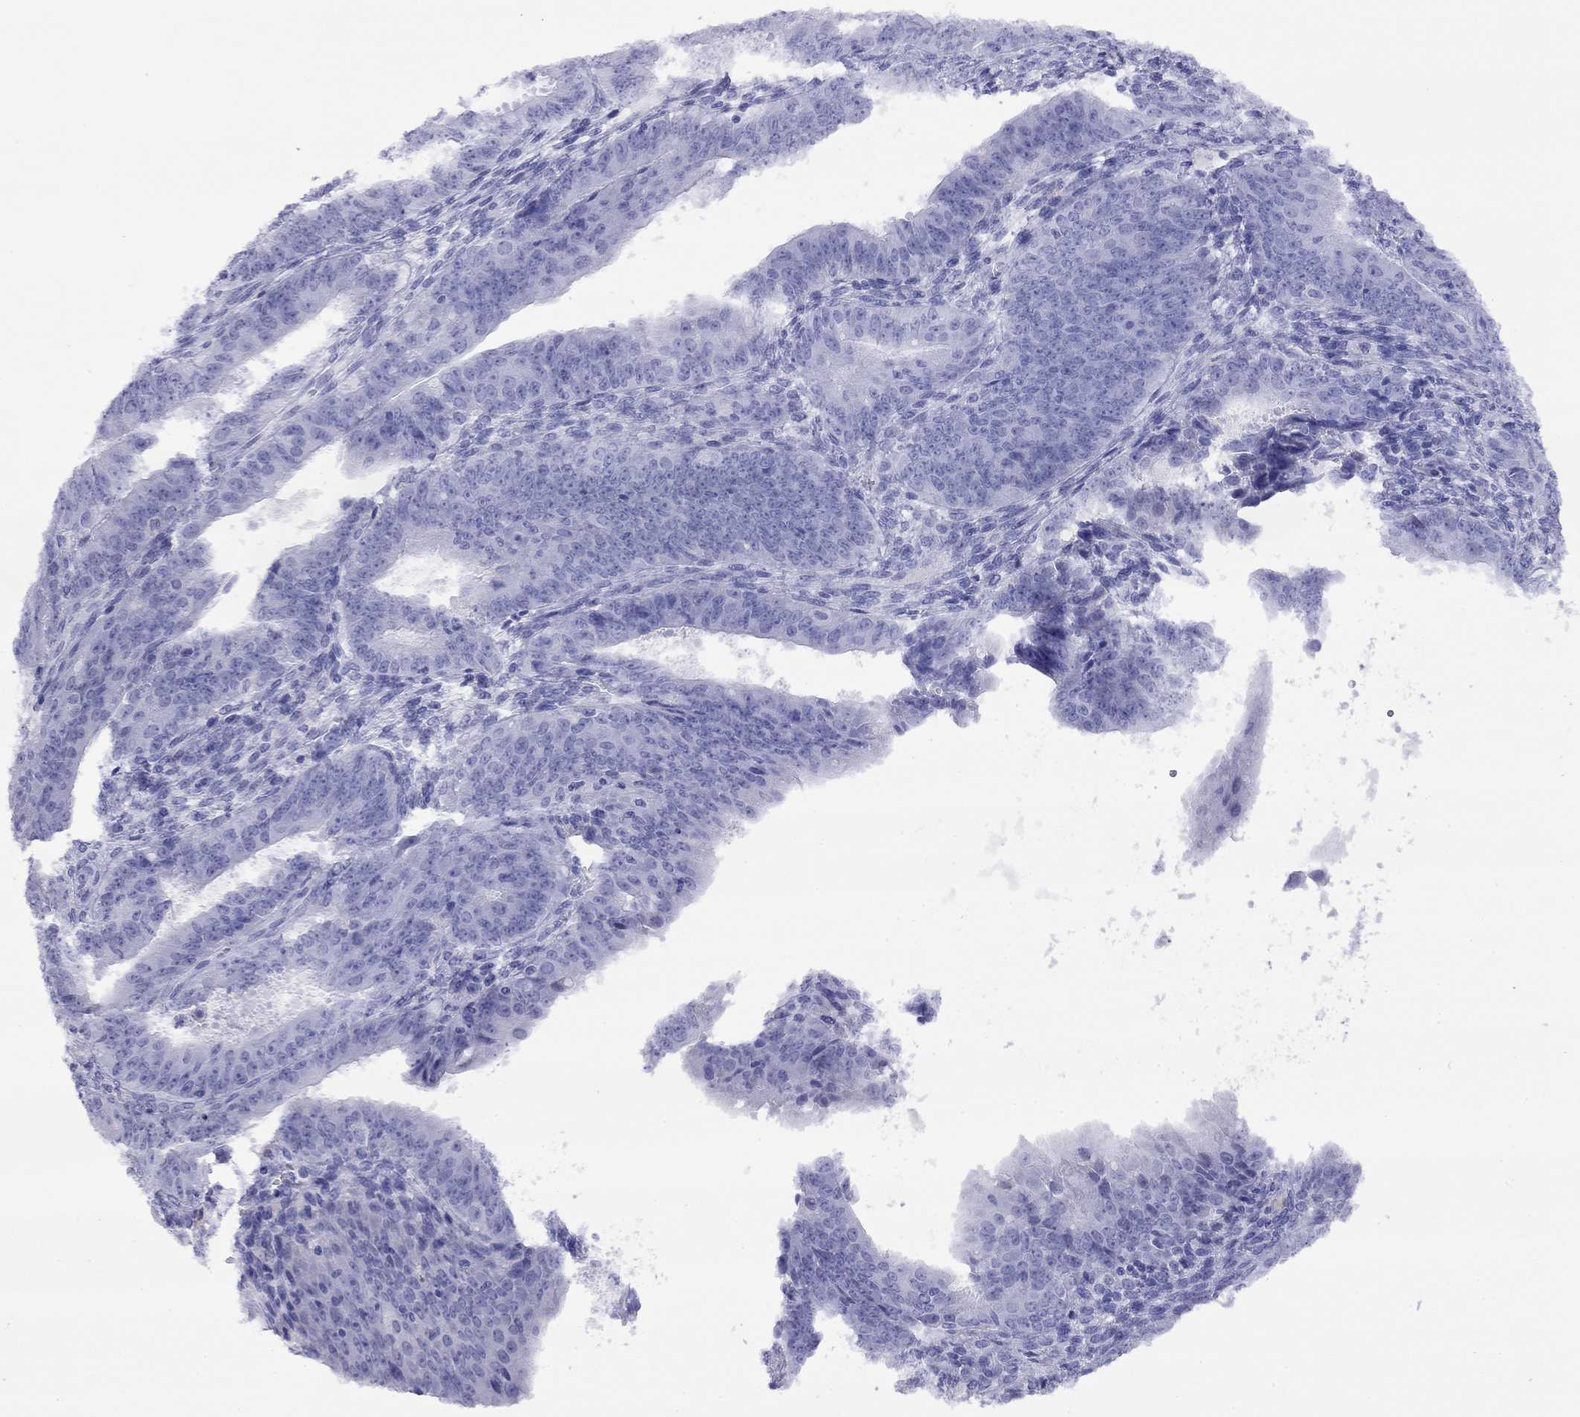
{"staining": {"intensity": "negative", "quantity": "none", "location": "none"}, "tissue": "ovarian cancer", "cell_type": "Tumor cells", "image_type": "cancer", "snomed": [{"axis": "morphology", "description": "Carcinoma, endometroid"}, {"axis": "topography", "description": "Ovary"}], "caption": "High magnification brightfield microscopy of ovarian cancer (endometroid carcinoma) stained with DAB (3,3'-diaminobenzidine) (brown) and counterstained with hematoxylin (blue): tumor cells show no significant positivity.", "gene": "SLC30A8", "patient": {"sex": "female", "age": 42}}